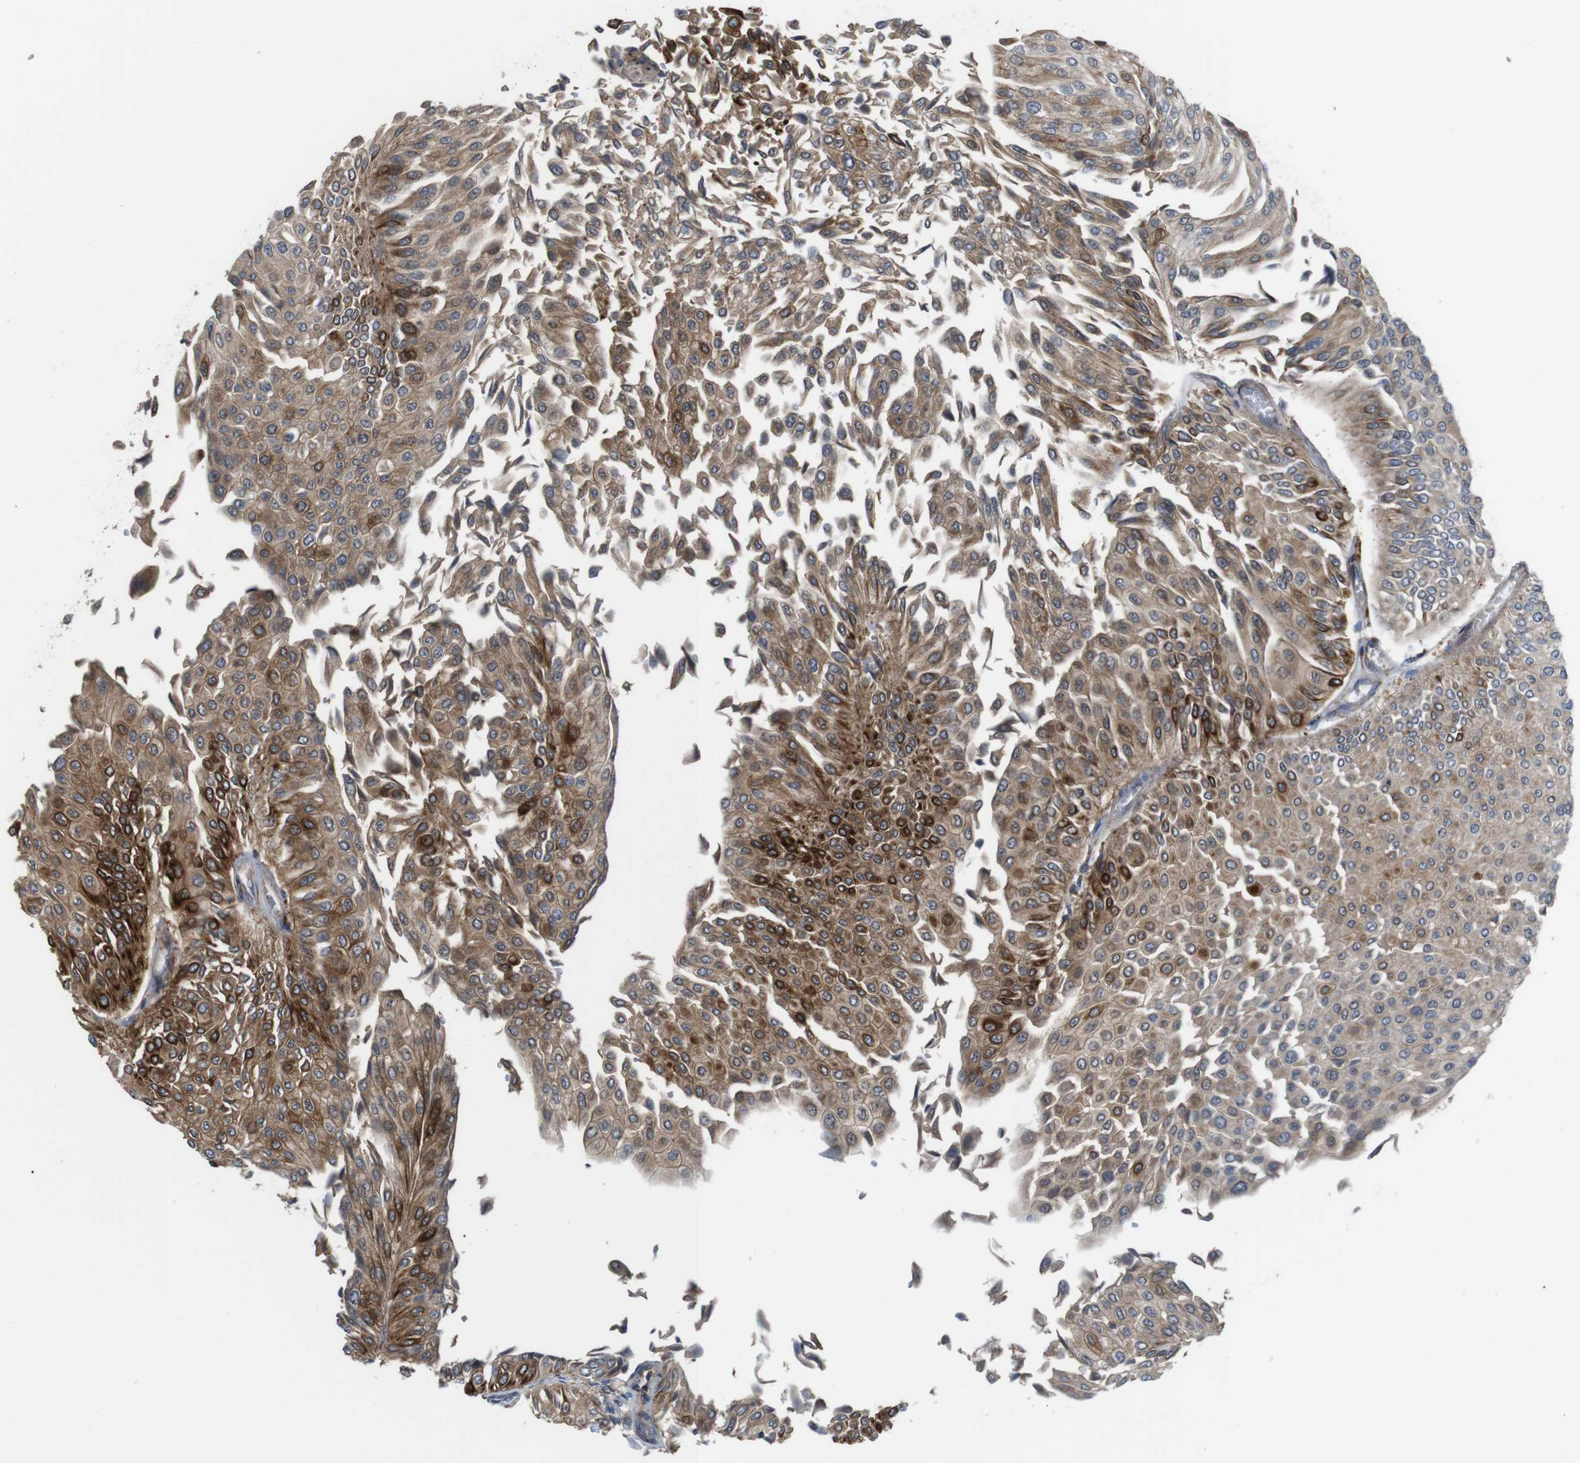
{"staining": {"intensity": "strong", "quantity": ">75%", "location": "cytoplasmic/membranous"}, "tissue": "urothelial cancer", "cell_type": "Tumor cells", "image_type": "cancer", "snomed": [{"axis": "morphology", "description": "Urothelial carcinoma, Low grade"}, {"axis": "topography", "description": "Urinary bladder"}], "caption": "Low-grade urothelial carcinoma was stained to show a protein in brown. There is high levels of strong cytoplasmic/membranous expression in approximately >75% of tumor cells.", "gene": "PCOLCE2", "patient": {"sex": "male", "age": 67}}